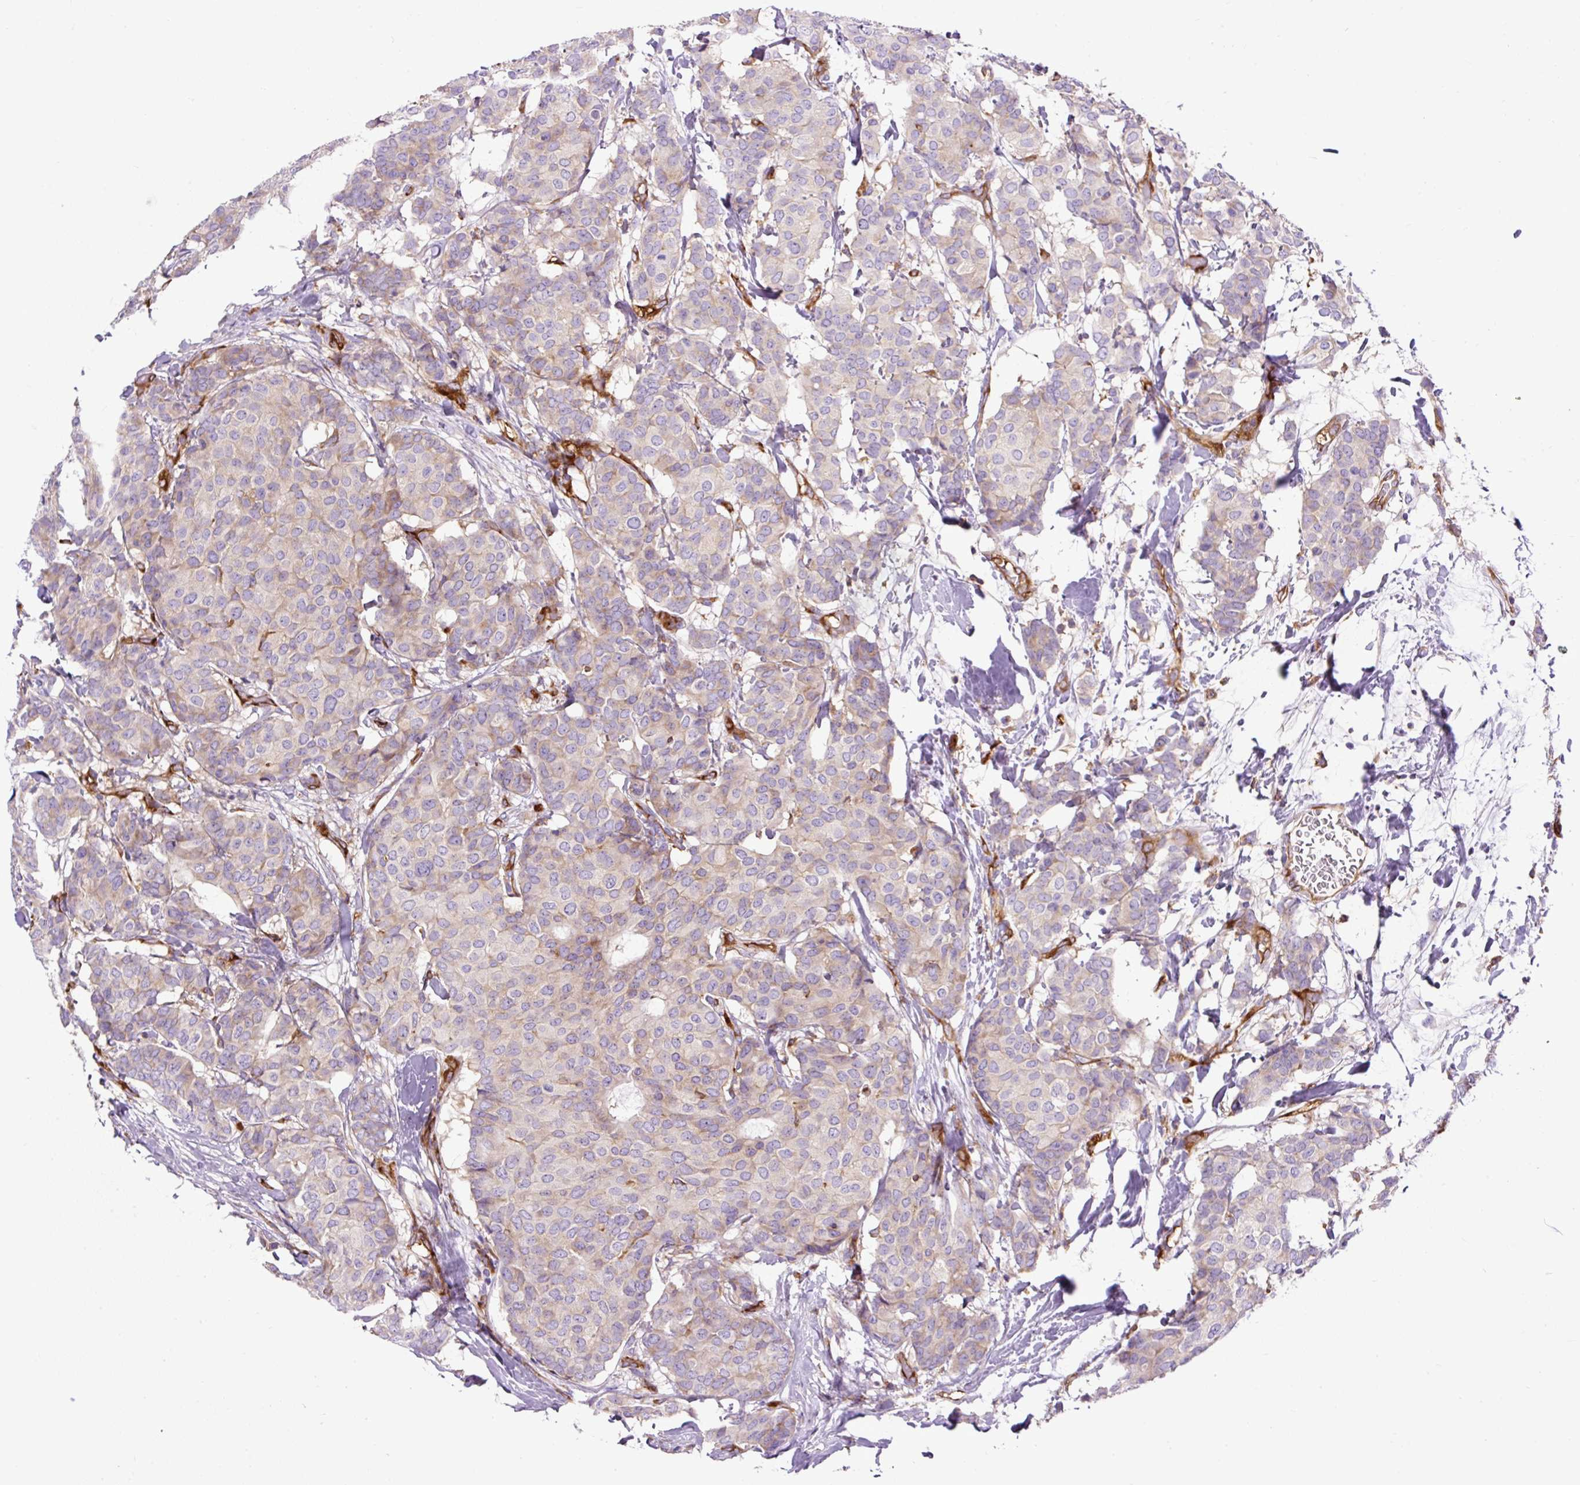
{"staining": {"intensity": "weak", "quantity": "25%-75%", "location": "cytoplasmic/membranous"}, "tissue": "breast cancer", "cell_type": "Tumor cells", "image_type": "cancer", "snomed": [{"axis": "morphology", "description": "Duct carcinoma"}, {"axis": "topography", "description": "Breast"}], "caption": "Immunohistochemistry photomicrograph of breast cancer (infiltrating ductal carcinoma) stained for a protein (brown), which displays low levels of weak cytoplasmic/membranous positivity in approximately 25%-75% of tumor cells.", "gene": "MAP1S", "patient": {"sex": "female", "age": 75}}